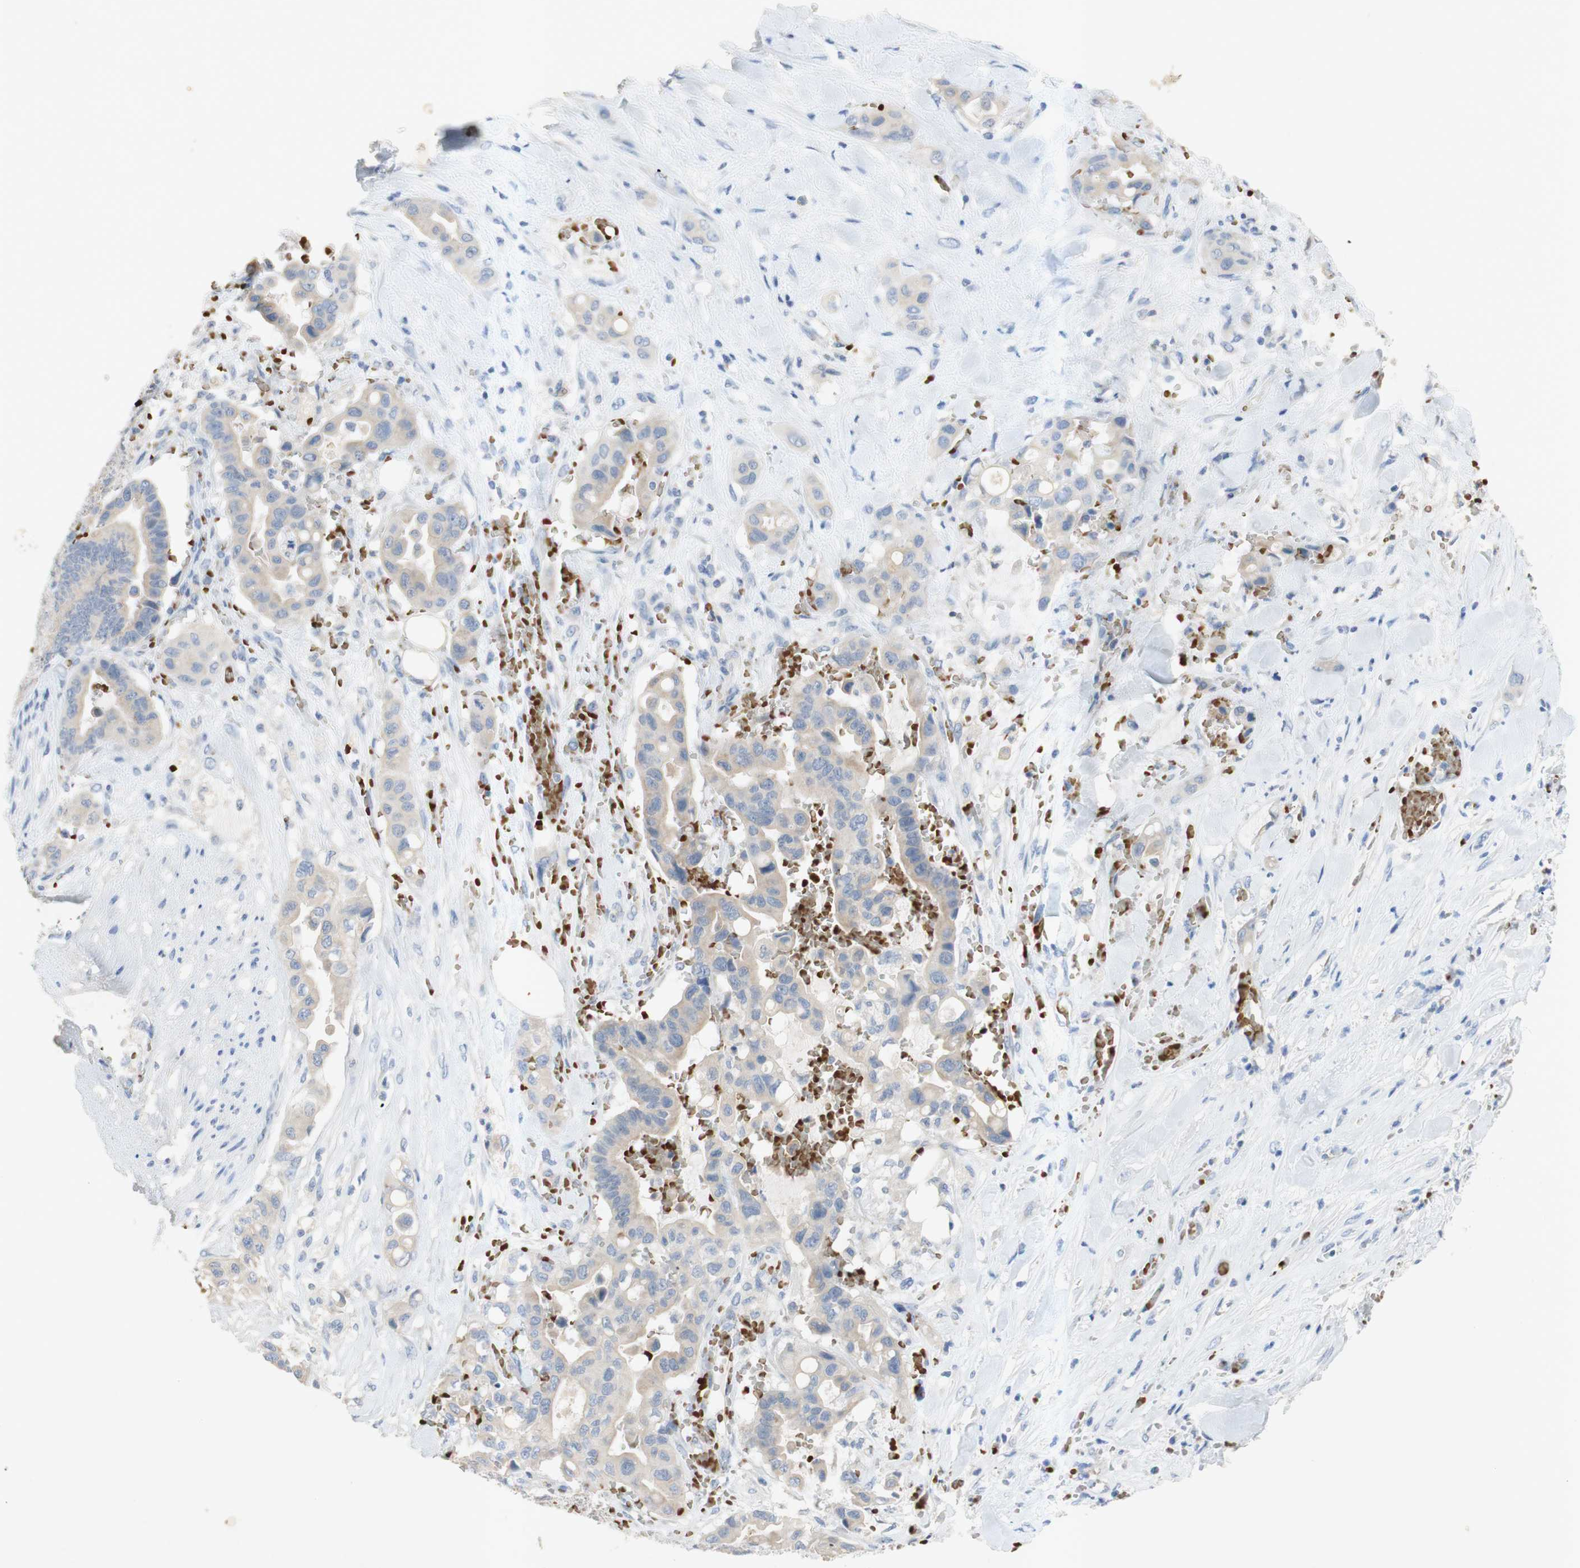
{"staining": {"intensity": "weak", "quantity": "<25%", "location": "cytoplasmic/membranous"}, "tissue": "liver cancer", "cell_type": "Tumor cells", "image_type": "cancer", "snomed": [{"axis": "morphology", "description": "Cholangiocarcinoma"}, {"axis": "topography", "description": "Liver"}], "caption": "High power microscopy histopathology image of an IHC histopathology image of cholangiocarcinoma (liver), revealing no significant staining in tumor cells.", "gene": "EPO", "patient": {"sex": "female", "age": 61}}